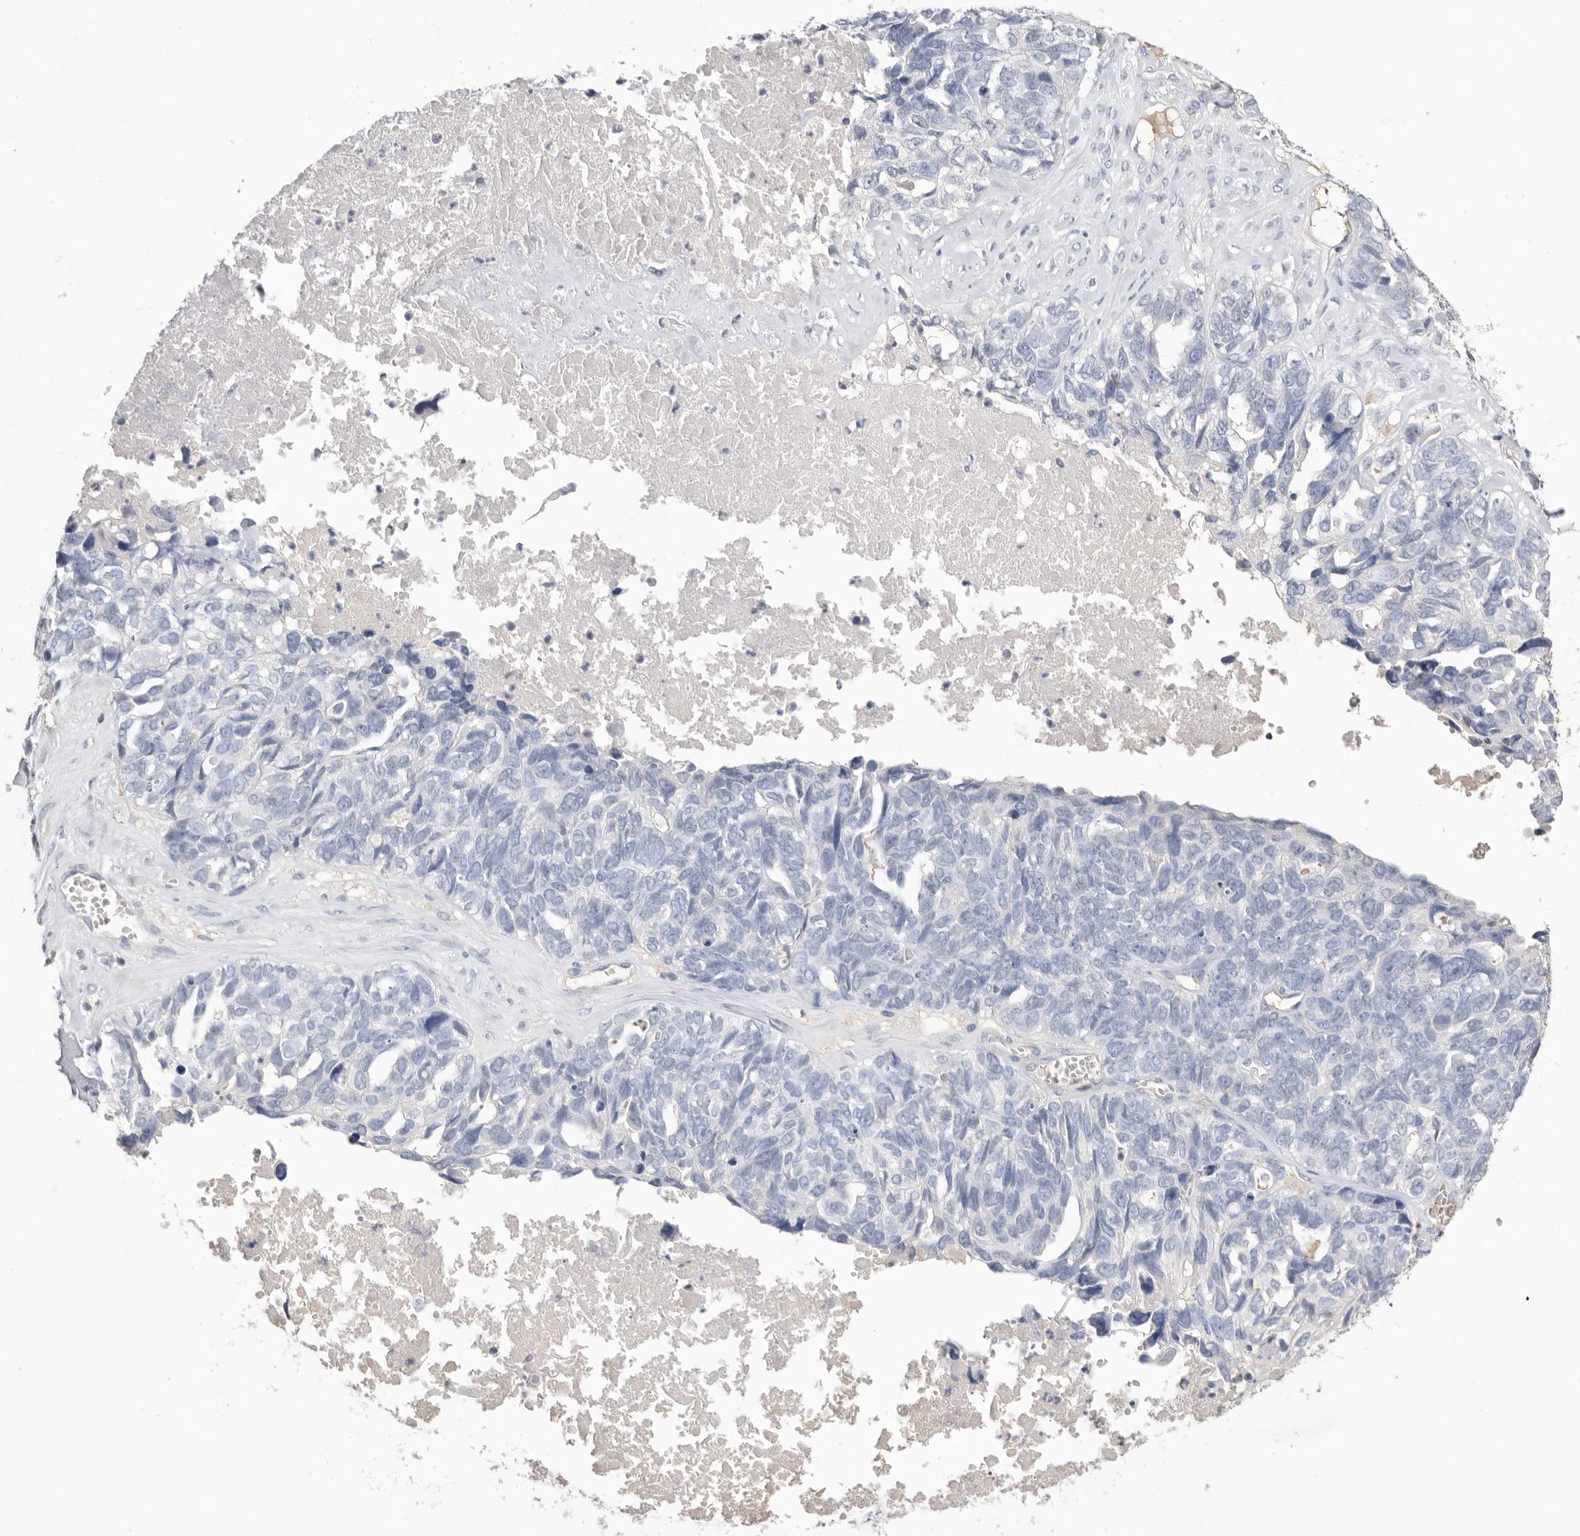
{"staining": {"intensity": "negative", "quantity": "none", "location": "none"}, "tissue": "ovarian cancer", "cell_type": "Tumor cells", "image_type": "cancer", "snomed": [{"axis": "morphology", "description": "Cystadenocarcinoma, serous, NOS"}, {"axis": "topography", "description": "Ovary"}], "caption": "Immunohistochemistry (IHC) photomicrograph of human ovarian cancer stained for a protein (brown), which reveals no staining in tumor cells.", "gene": "APOA2", "patient": {"sex": "female", "age": 79}}